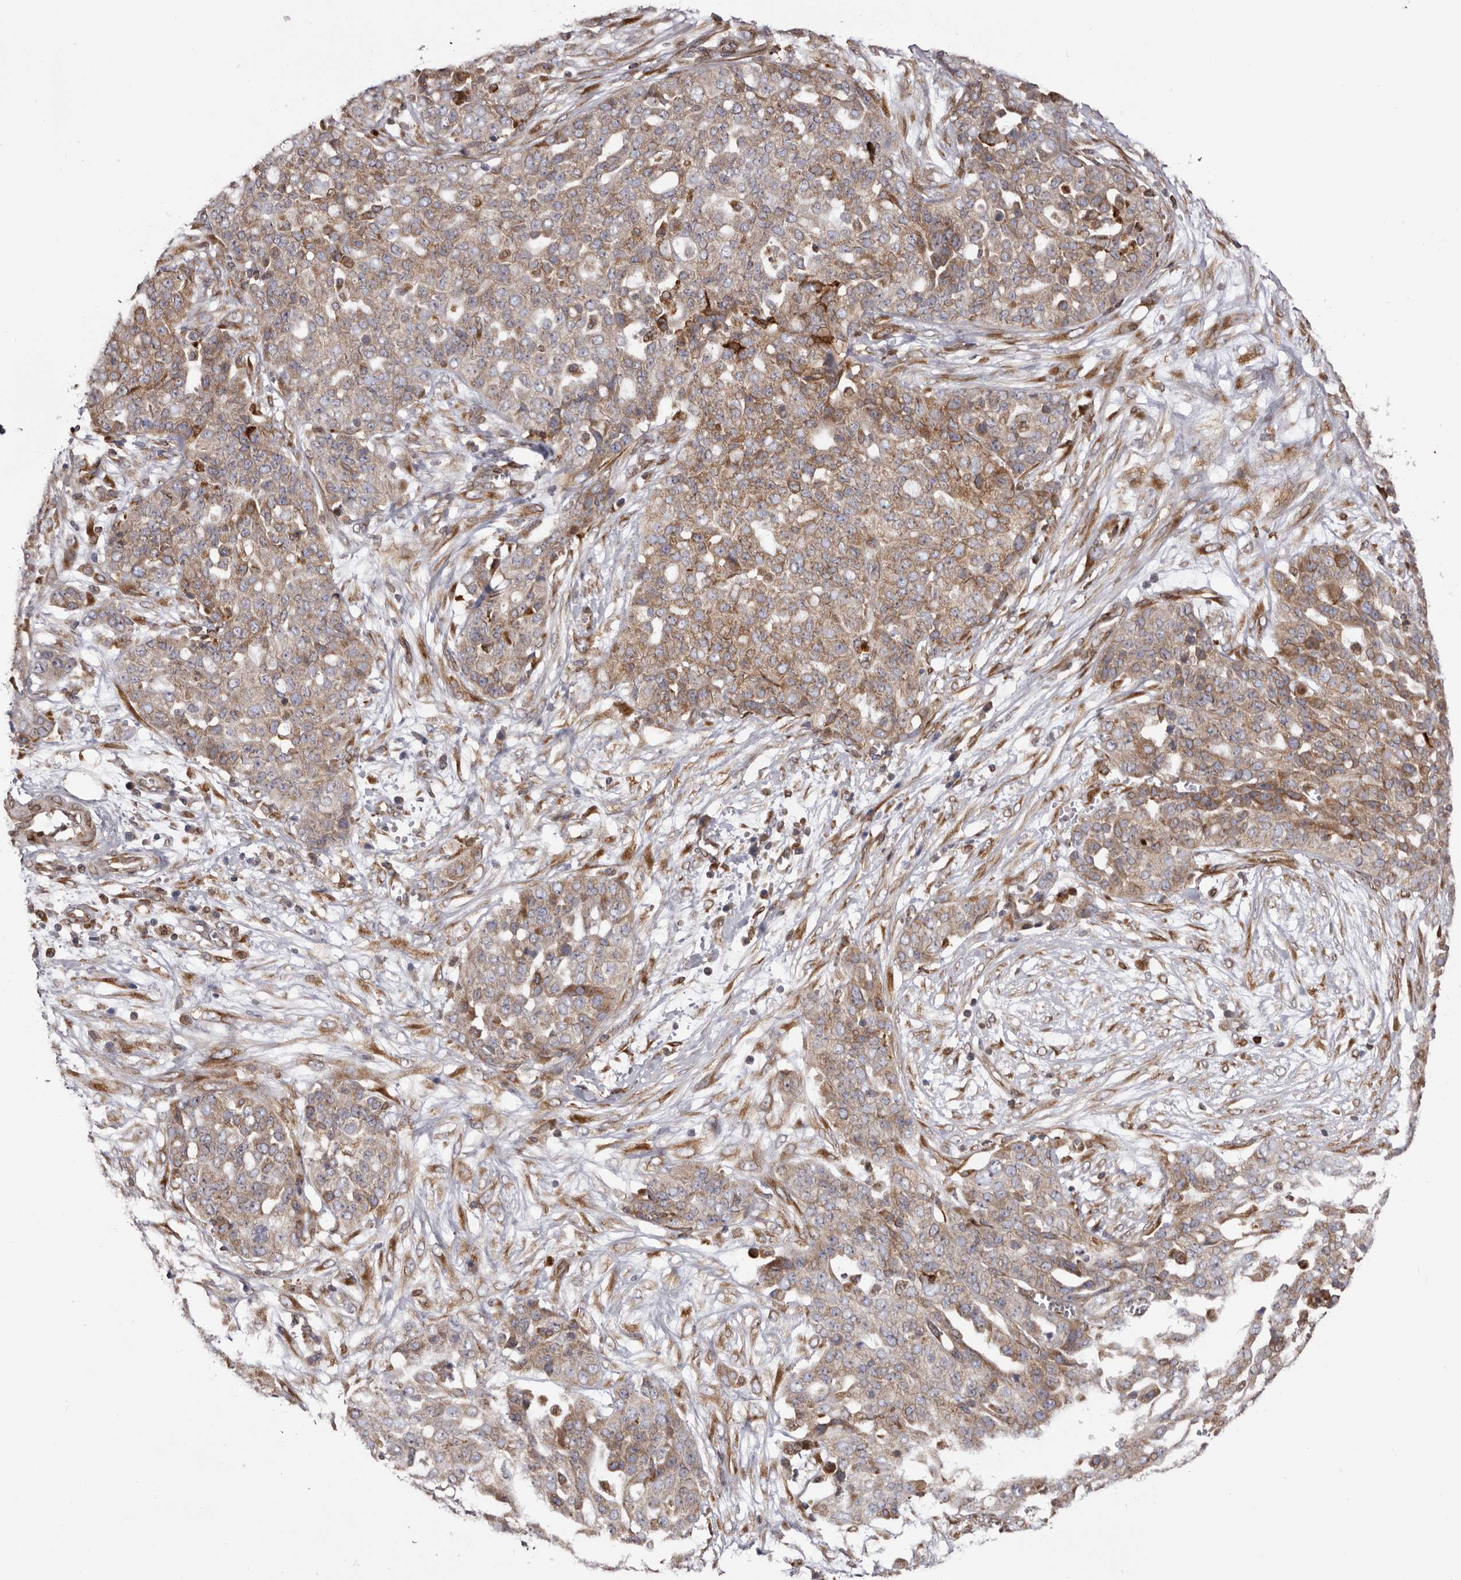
{"staining": {"intensity": "moderate", "quantity": ">75%", "location": "cytoplasmic/membranous"}, "tissue": "ovarian cancer", "cell_type": "Tumor cells", "image_type": "cancer", "snomed": [{"axis": "morphology", "description": "Cystadenocarcinoma, serous, NOS"}, {"axis": "topography", "description": "Soft tissue"}, {"axis": "topography", "description": "Ovary"}], "caption": "Moderate cytoplasmic/membranous positivity for a protein is seen in about >75% of tumor cells of serous cystadenocarcinoma (ovarian) using immunohistochemistry.", "gene": "C4orf3", "patient": {"sex": "female", "age": 57}}